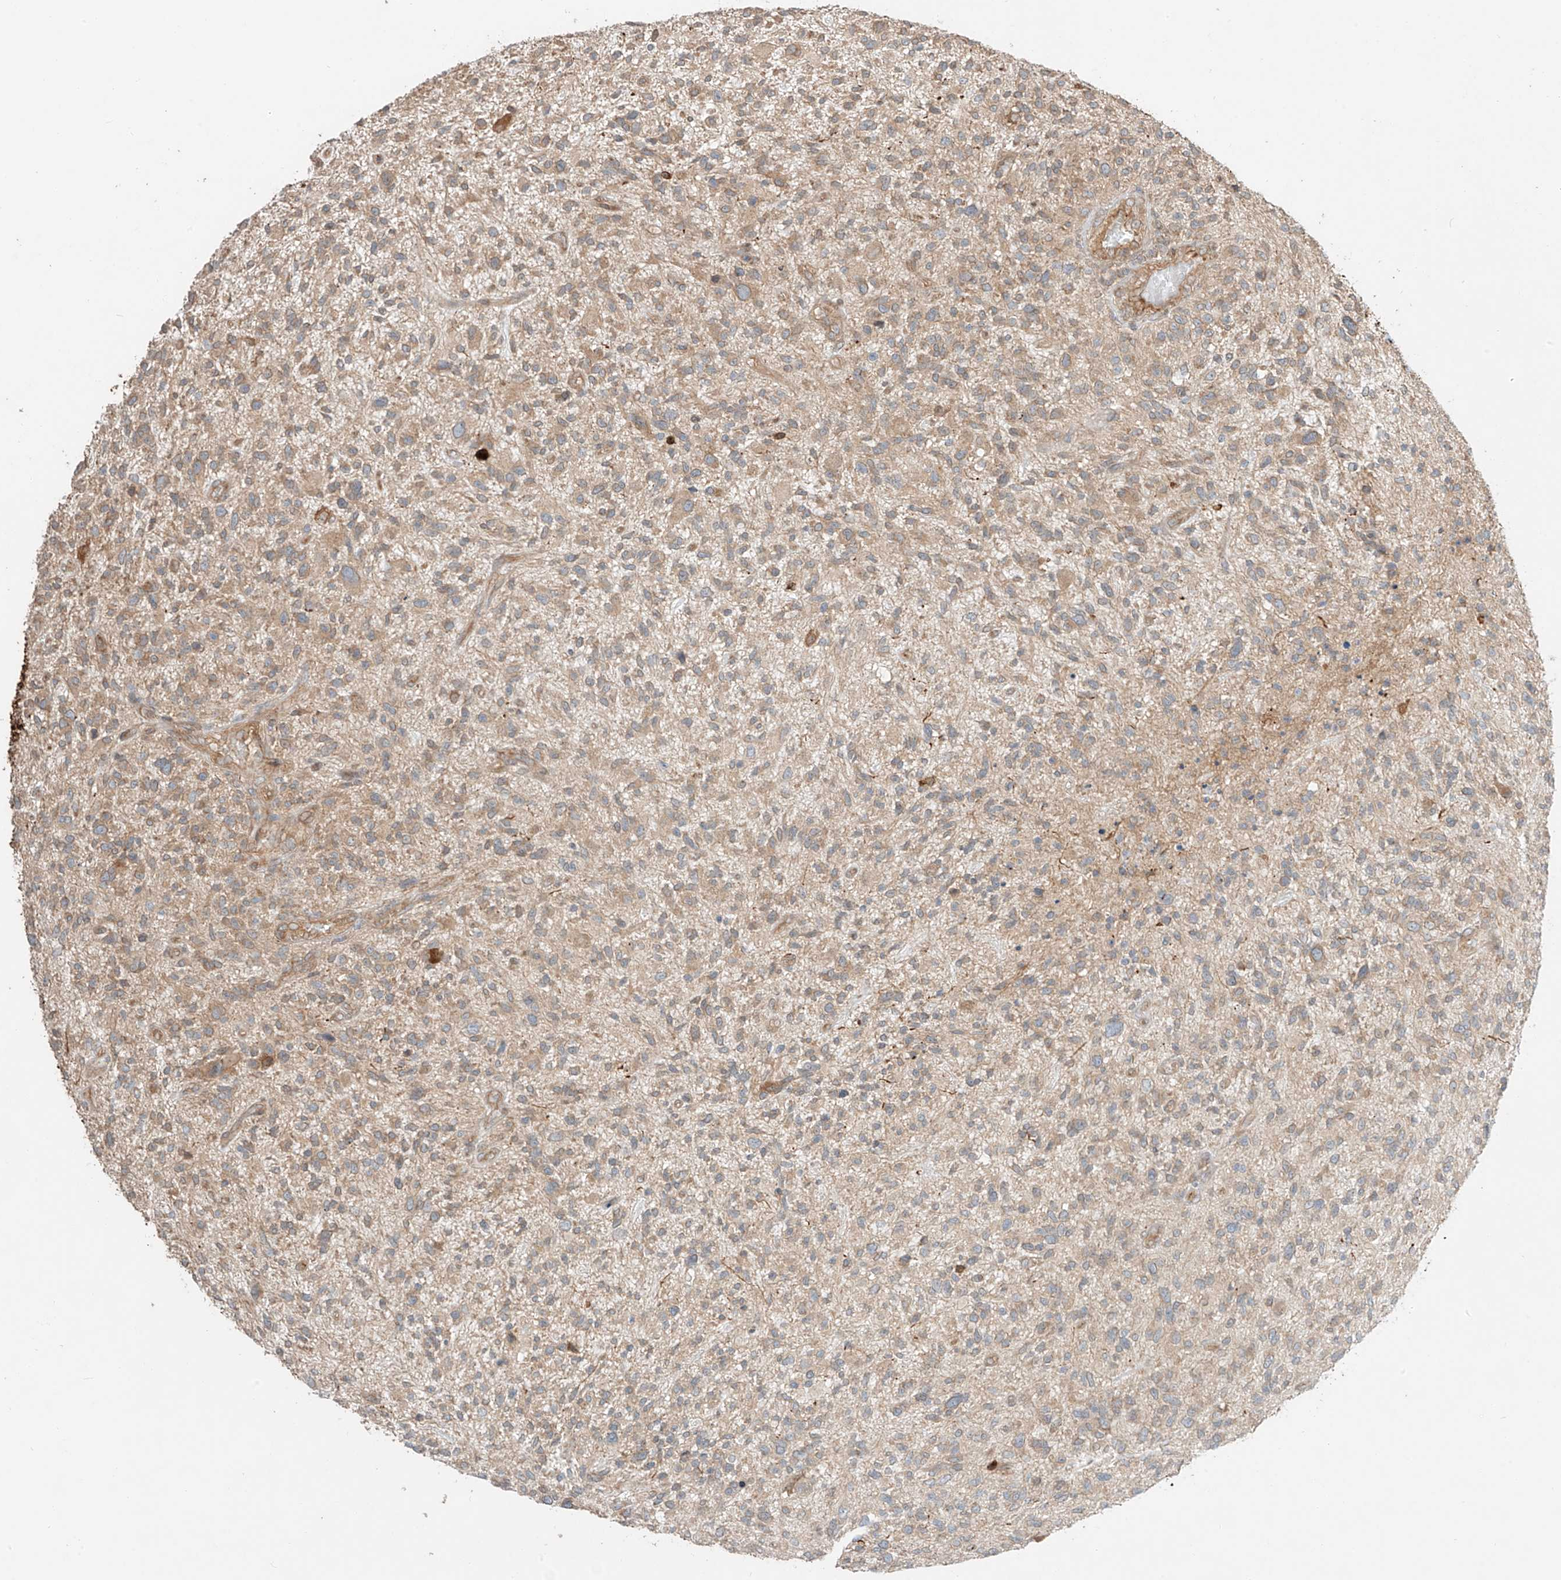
{"staining": {"intensity": "weak", "quantity": "25%-75%", "location": "cytoplasmic/membranous"}, "tissue": "glioma", "cell_type": "Tumor cells", "image_type": "cancer", "snomed": [{"axis": "morphology", "description": "Glioma, malignant, High grade"}, {"axis": "topography", "description": "Brain"}], "caption": "An immunohistochemistry micrograph of neoplastic tissue is shown. Protein staining in brown labels weak cytoplasmic/membranous positivity in glioma within tumor cells.", "gene": "CEP162", "patient": {"sex": "male", "age": 47}}